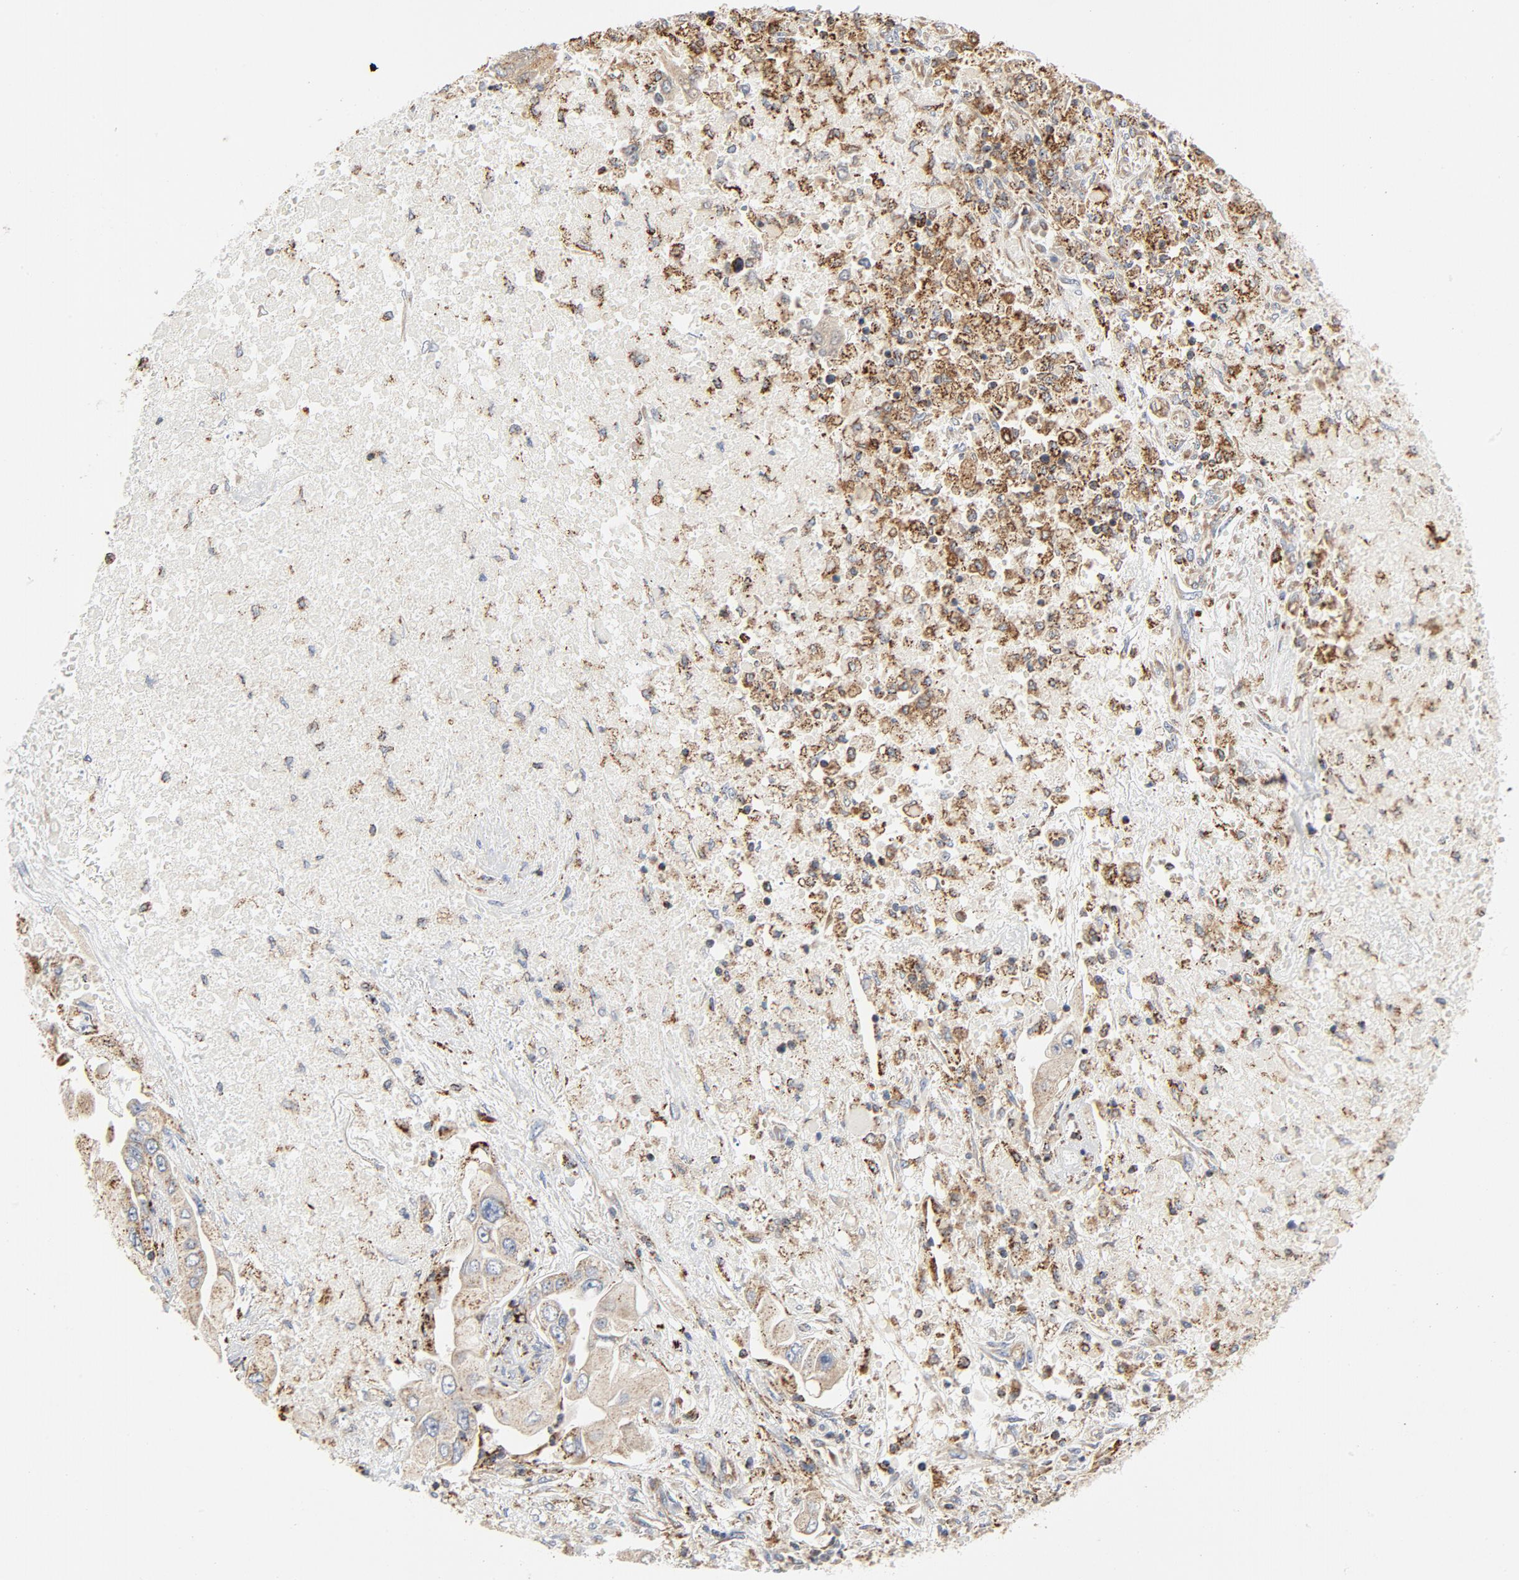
{"staining": {"intensity": "weak", "quantity": ">75%", "location": "cytoplasmic/membranous"}, "tissue": "lung cancer", "cell_type": "Tumor cells", "image_type": "cancer", "snomed": [{"axis": "morphology", "description": "Adenocarcinoma, NOS"}, {"axis": "topography", "description": "Lung"}], "caption": "Lung cancer (adenocarcinoma) stained for a protein (brown) exhibits weak cytoplasmic/membranous positive positivity in approximately >75% of tumor cells.", "gene": "SETD3", "patient": {"sex": "male", "age": 84}}